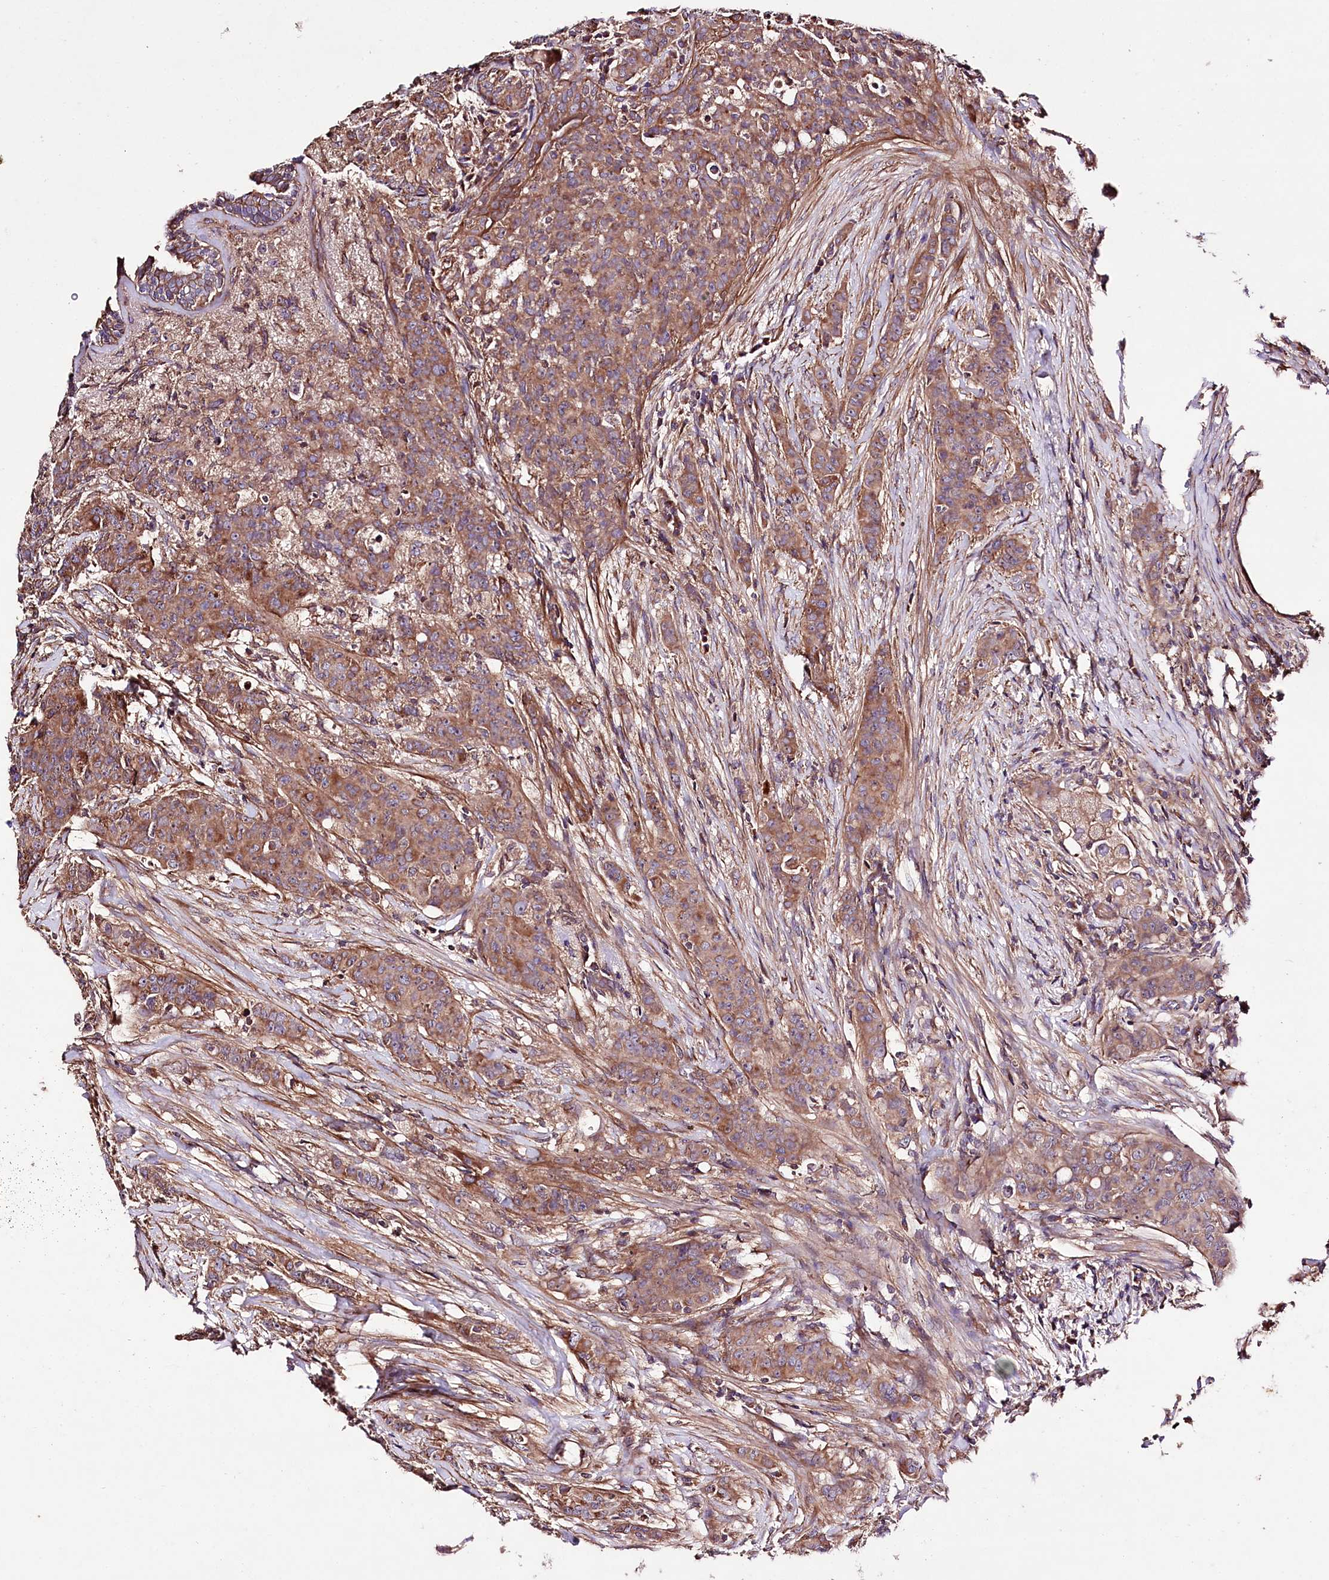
{"staining": {"intensity": "moderate", "quantity": "25%-75%", "location": "cytoplasmic/membranous"}, "tissue": "breast cancer", "cell_type": "Tumor cells", "image_type": "cancer", "snomed": [{"axis": "morphology", "description": "Duct carcinoma"}, {"axis": "topography", "description": "Breast"}], "caption": "This histopathology image shows immunohistochemistry (IHC) staining of intraductal carcinoma (breast), with medium moderate cytoplasmic/membranous expression in about 25%-75% of tumor cells.", "gene": "WWC1", "patient": {"sex": "female", "age": 40}}